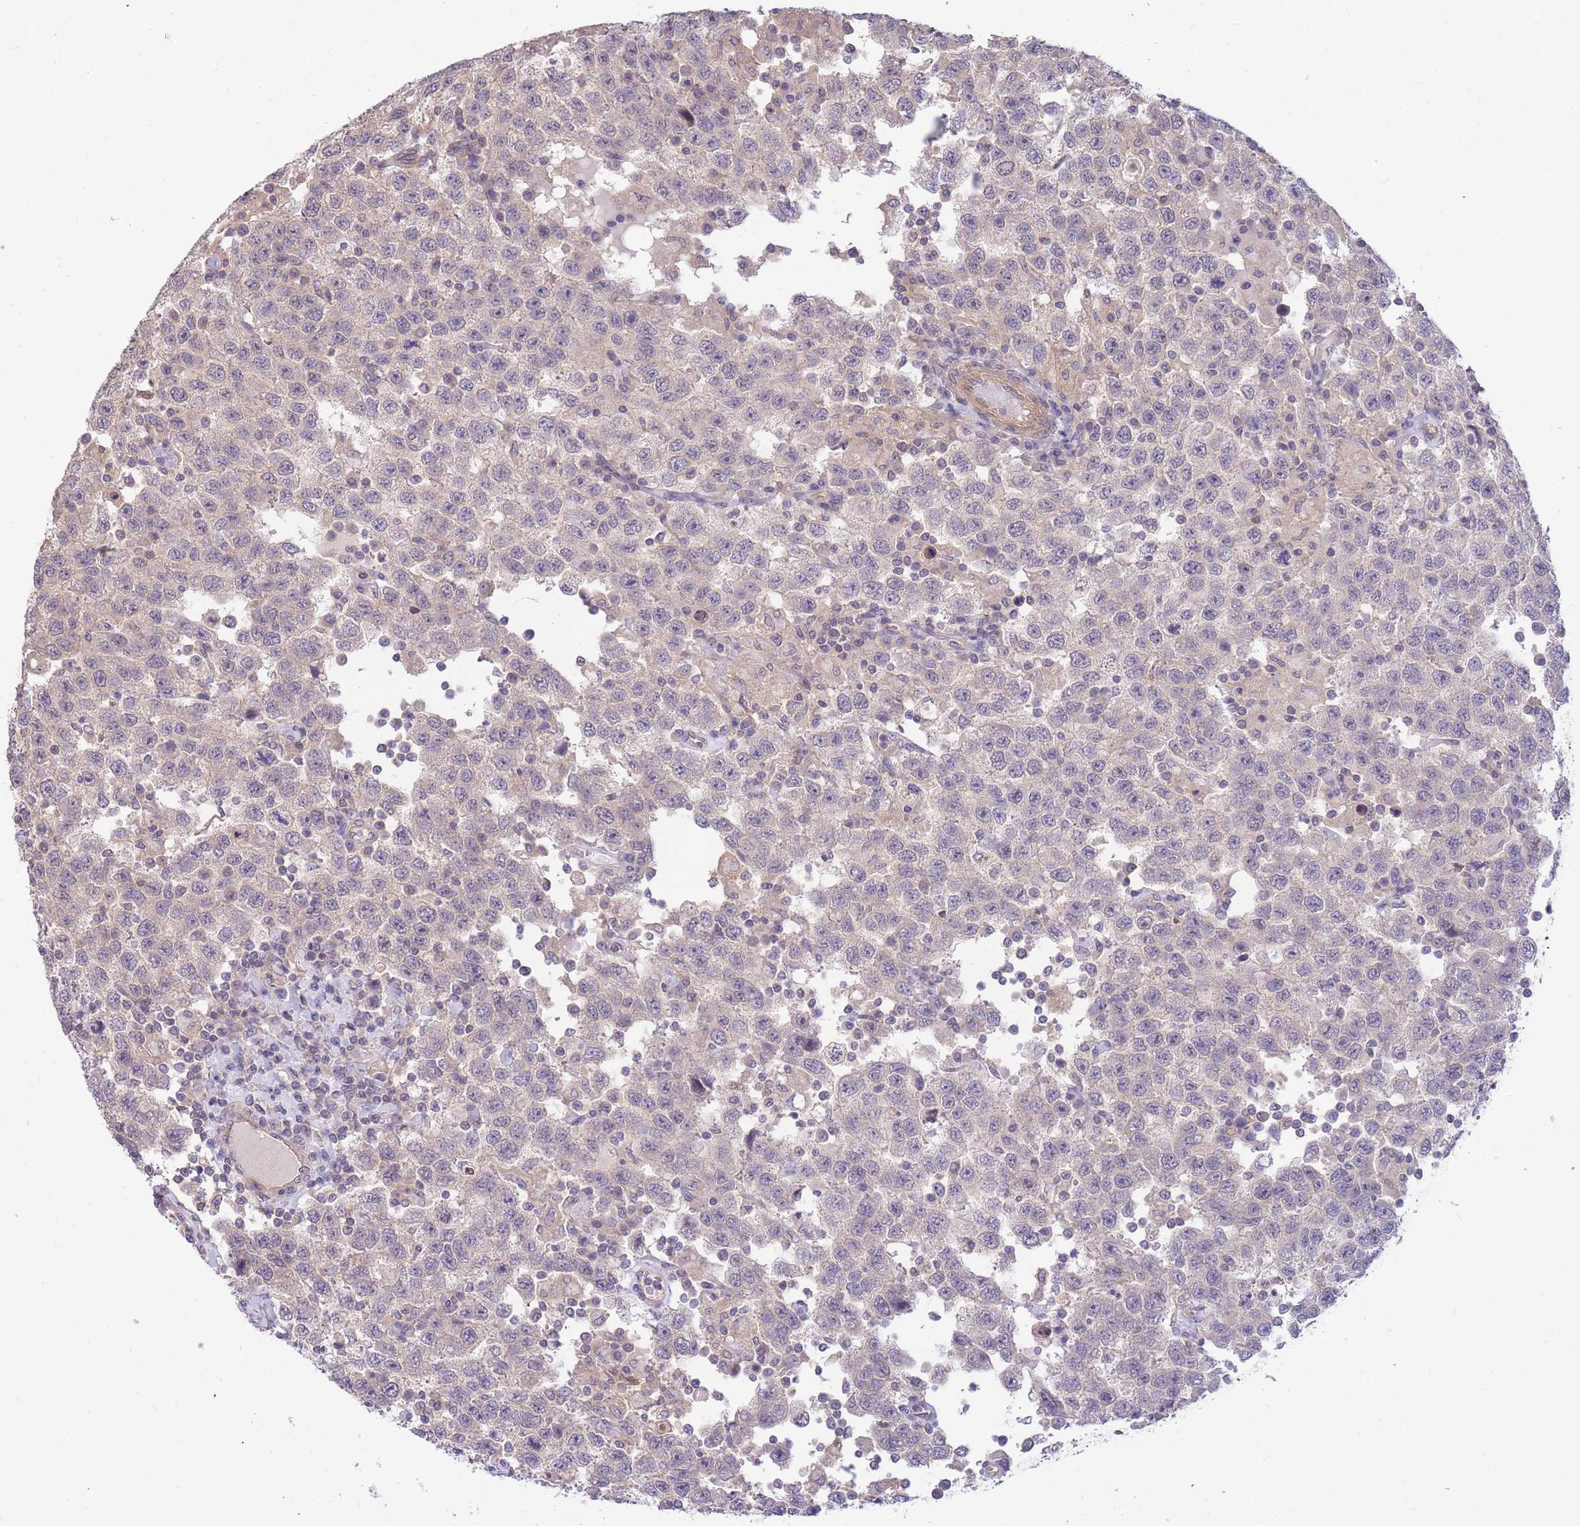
{"staining": {"intensity": "negative", "quantity": "none", "location": "none"}, "tissue": "testis cancer", "cell_type": "Tumor cells", "image_type": "cancer", "snomed": [{"axis": "morphology", "description": "Seminoma, NOS"}, {"axis": "topography", "description": "Testis"}], "caption": "Immunohistochemistry (IHC) histopathology image of testis cancer (seminoma) stained for a protein (brown), which demonstrates no expression in tumor cells.", "gene": "SMC6", "patient": {"sex": "male", "age": 41}}